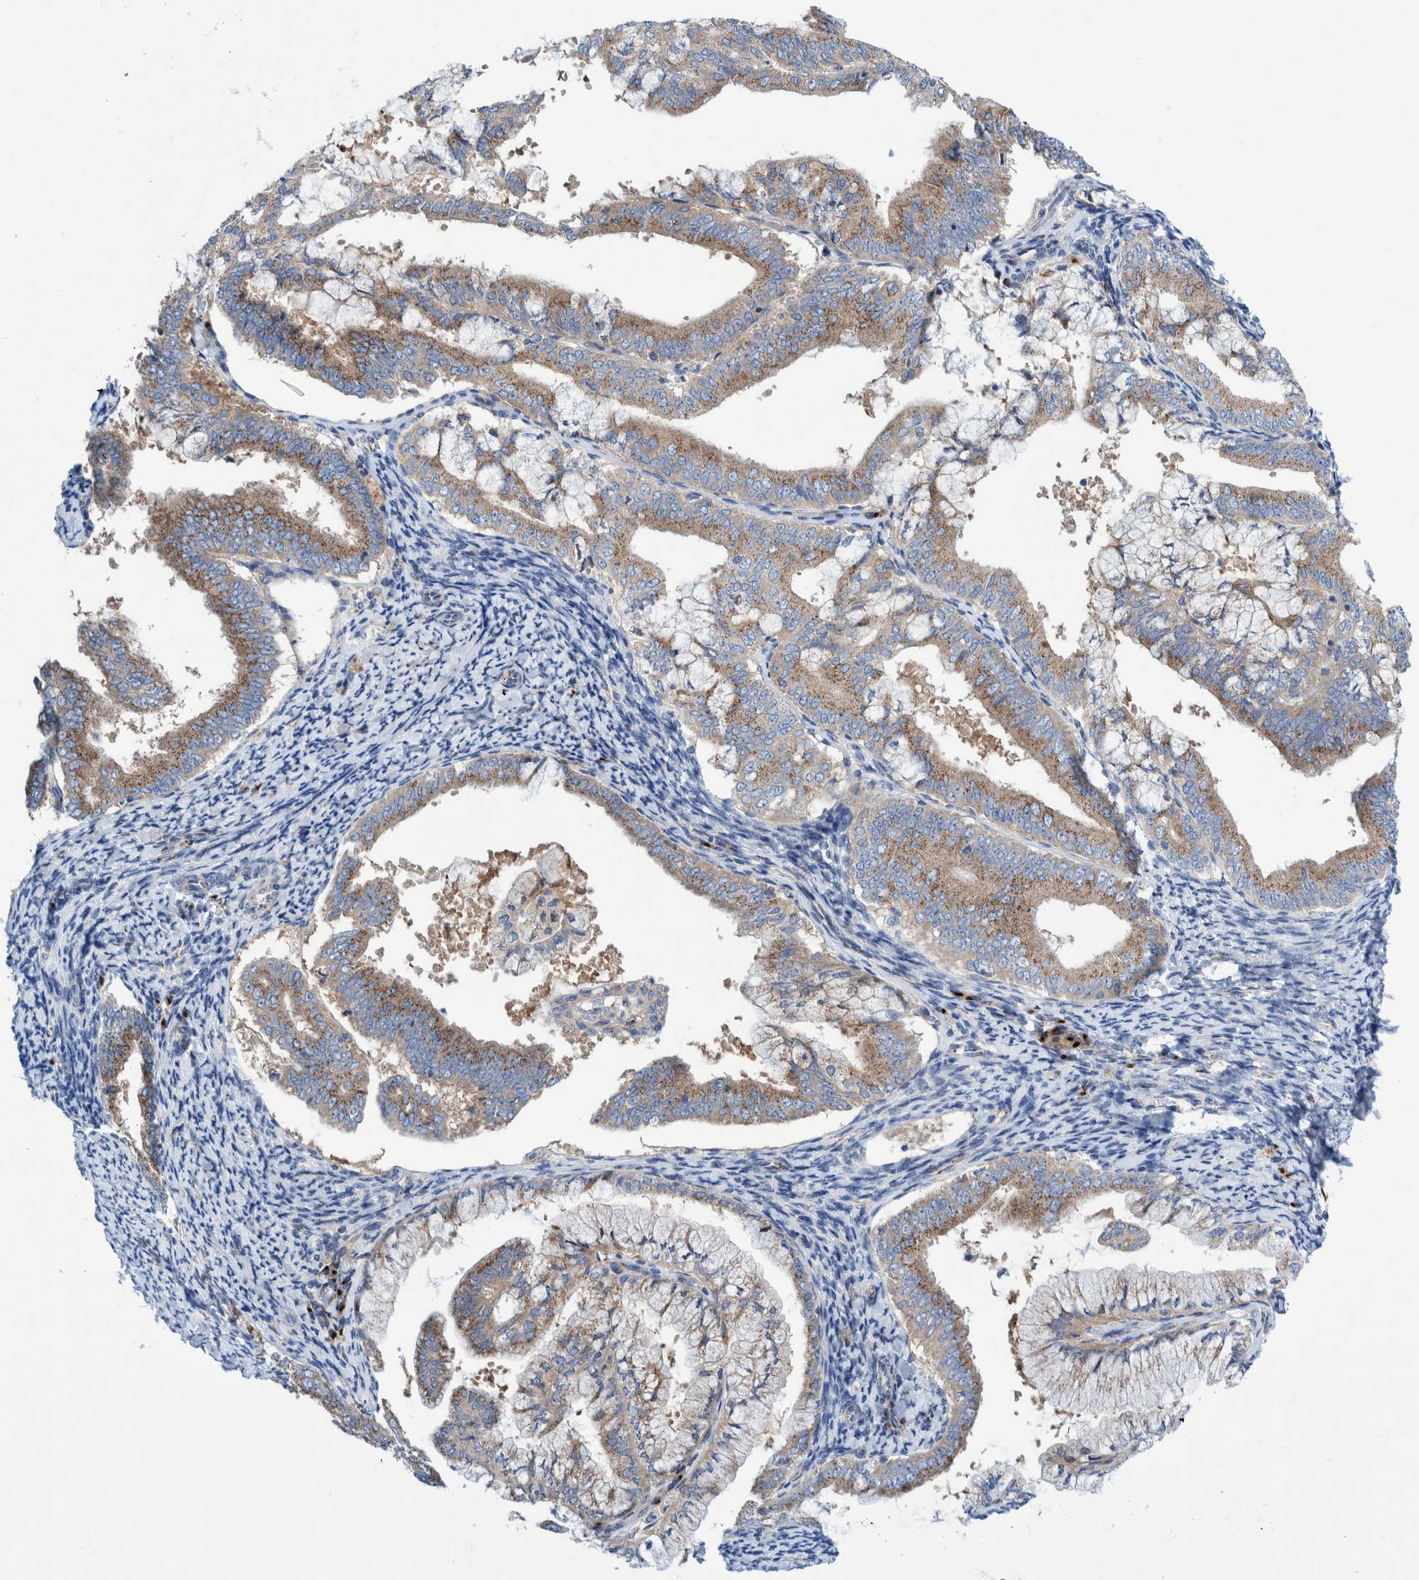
{"staining": {"intensity": "weak", "quantity": ">75%", "location": "cytoplasmic/membranous"}, "tissue": "endometrial cancer", "cell_type": "Tumor cells", "image_type": "cancer", "snomed": [{"axis": "morphology", "description": "Adenocarcinoma, NOS"}, {"axis": "topography", "description": "Endometrium"}], "caption": "A micrograph showing weak cytoplasmic/membranous positivity in about >75% of tumor cells in adenocarcinoma (endometrial), as visualized by brown immunohistochemical staining.", "gene": "TRIM58", "patient": {"sex": "female", "age": 63}}